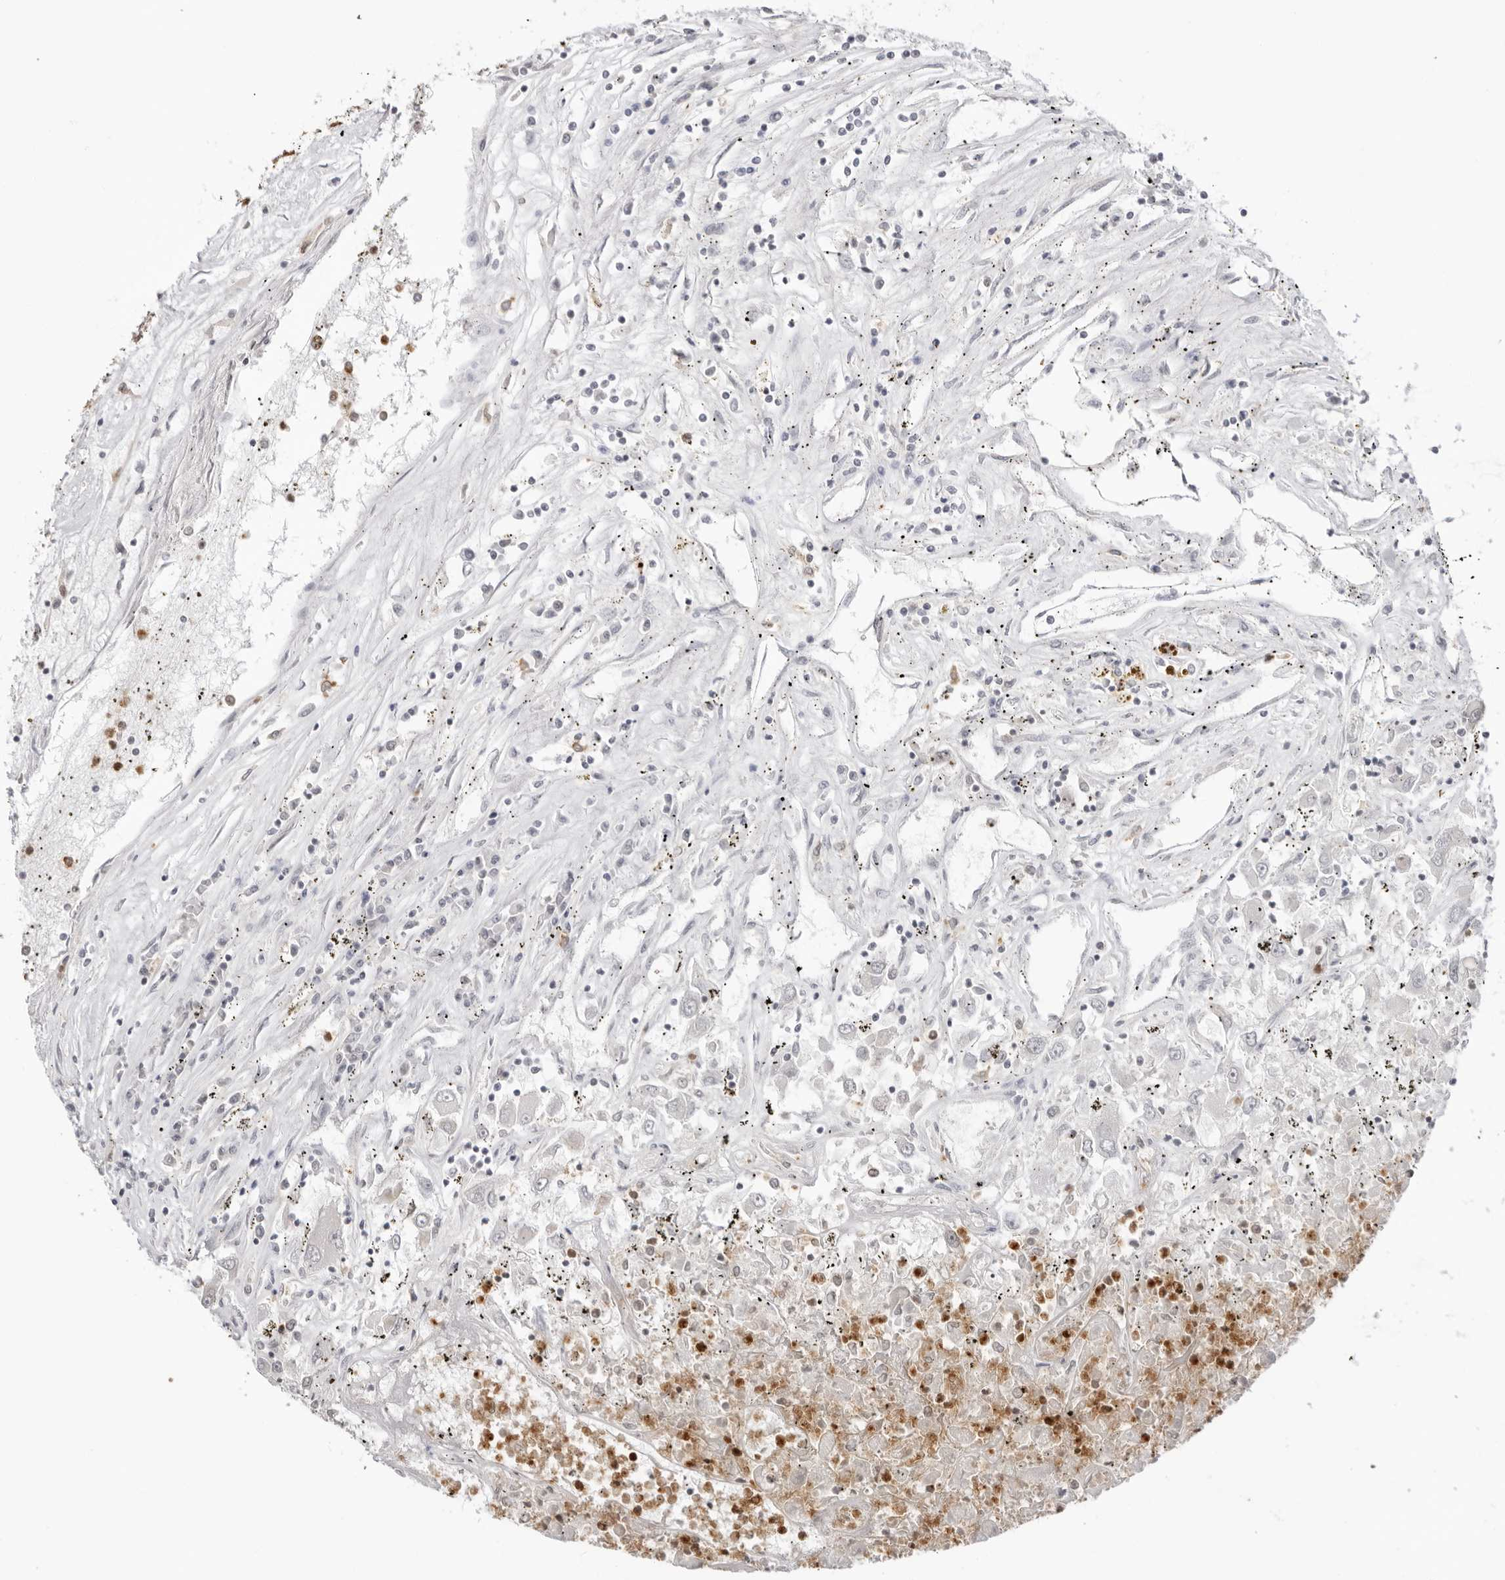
{"staining": {"intensity": "negative", "quantity": "none", "location": "none"}, "tissue": "renal cancer", "cell_type": "Tumor cells", "image_type": "cancer", "snomed": [{"axis": "morphology", "description": "Adenocarcinoma, NOS"}, {"axis": "topography", "description": "Kidney"}], "caption": "This micrograph is of renal cancer (adenocarcinoma) stained with immunohistochemistry (IHC) to label a protein in brown with the nuclei are counter-stained blue. There is no staining in tumor cells. The staining was performed using DAB (3,3'-diaminobenzidine) to visualize the protein expression in brown, while the nuclei were stained in blue with hematoxylin (Magnification: 20x).", "gene": "RNF146", "patient": {"sex": "female", "age": 52}}